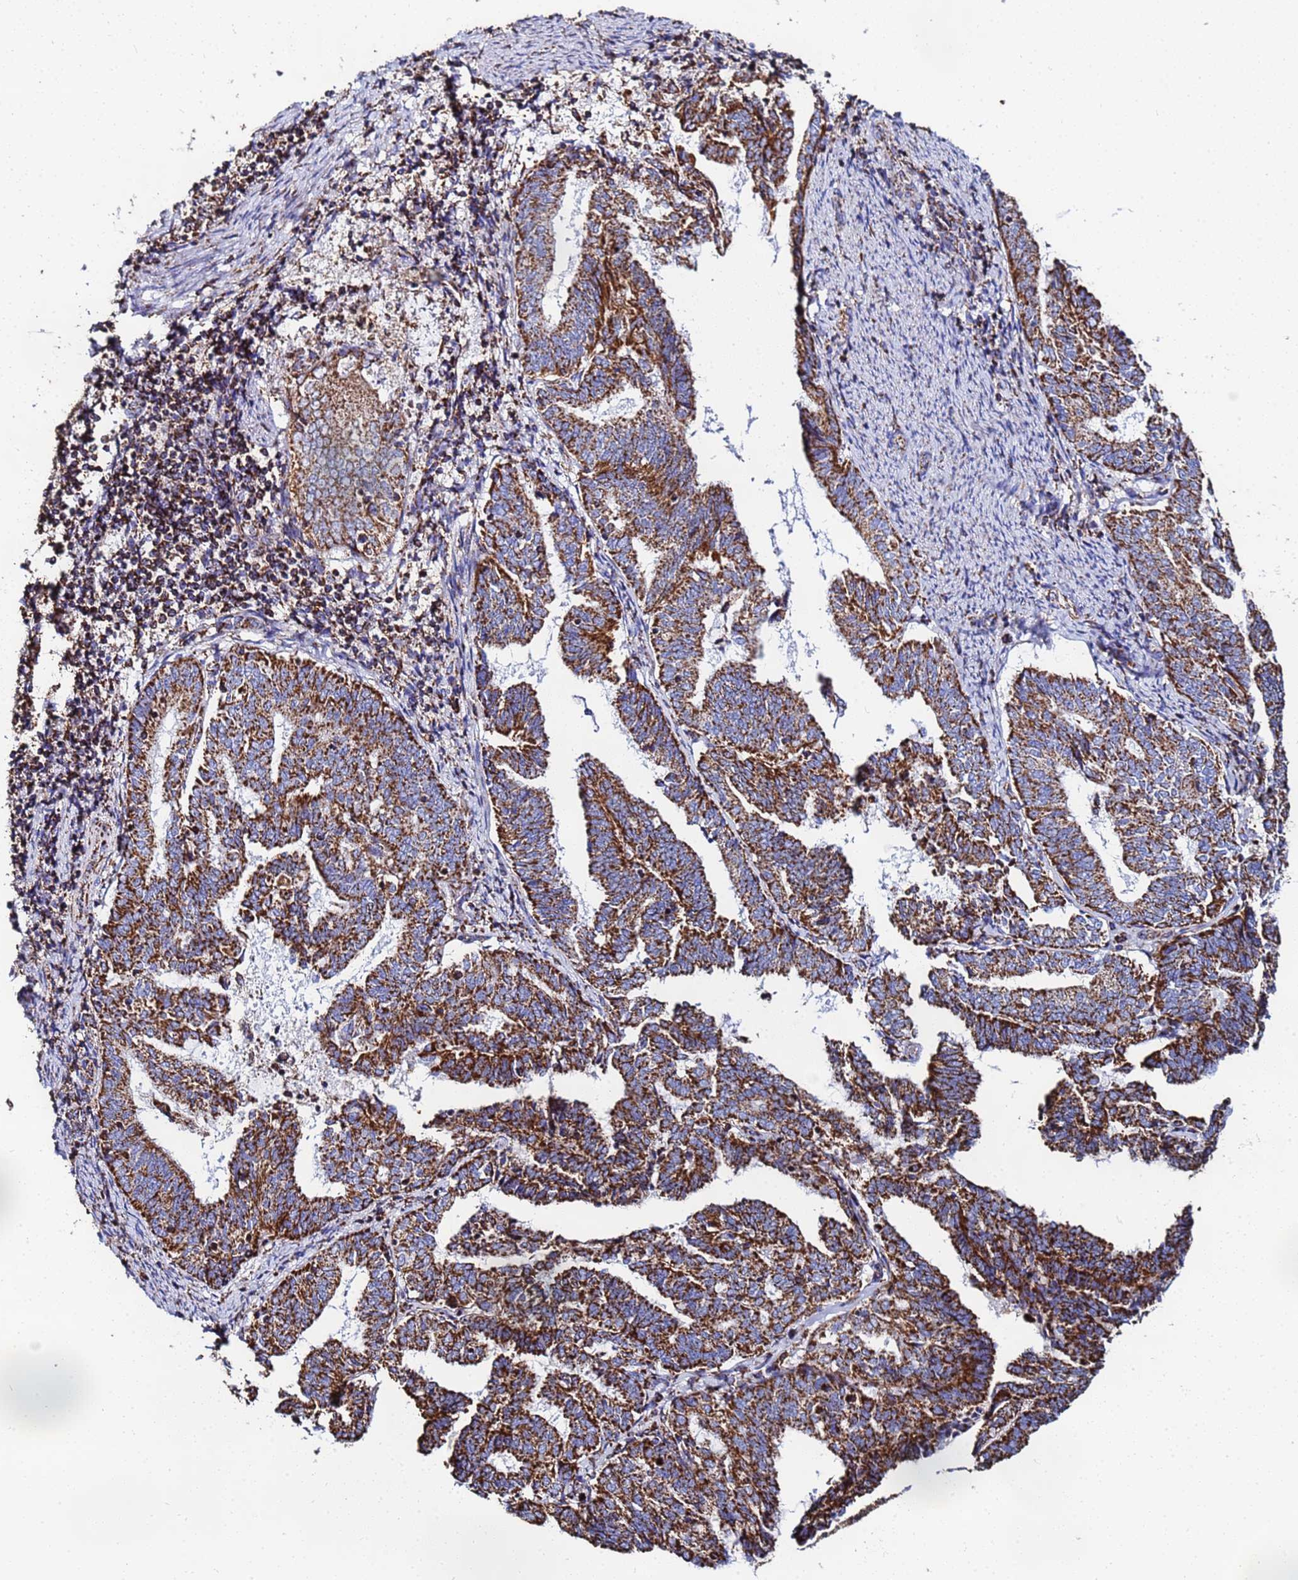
{"staining": {"intensity": "strong", "quantity": ">75%", "location": "cytoplasmic/membranous"}, "tissue": "endometrial cancer", "cell_type": "Tumor cells", "image_type": "cancer", "snomed": [{"axis": "morphology", "description": "Adenocarcinoma, NOS"}, {"axis": "topography", "description": "Endometrium"}], "caption": "Tumor cells demonstrate high levels of strong cytoplasmic/membranous staining in about >75% of cells in human endometrial adenocarcinoma.", "gene": "GLUD1", "patient": {"sex": "female", "age": 80}}